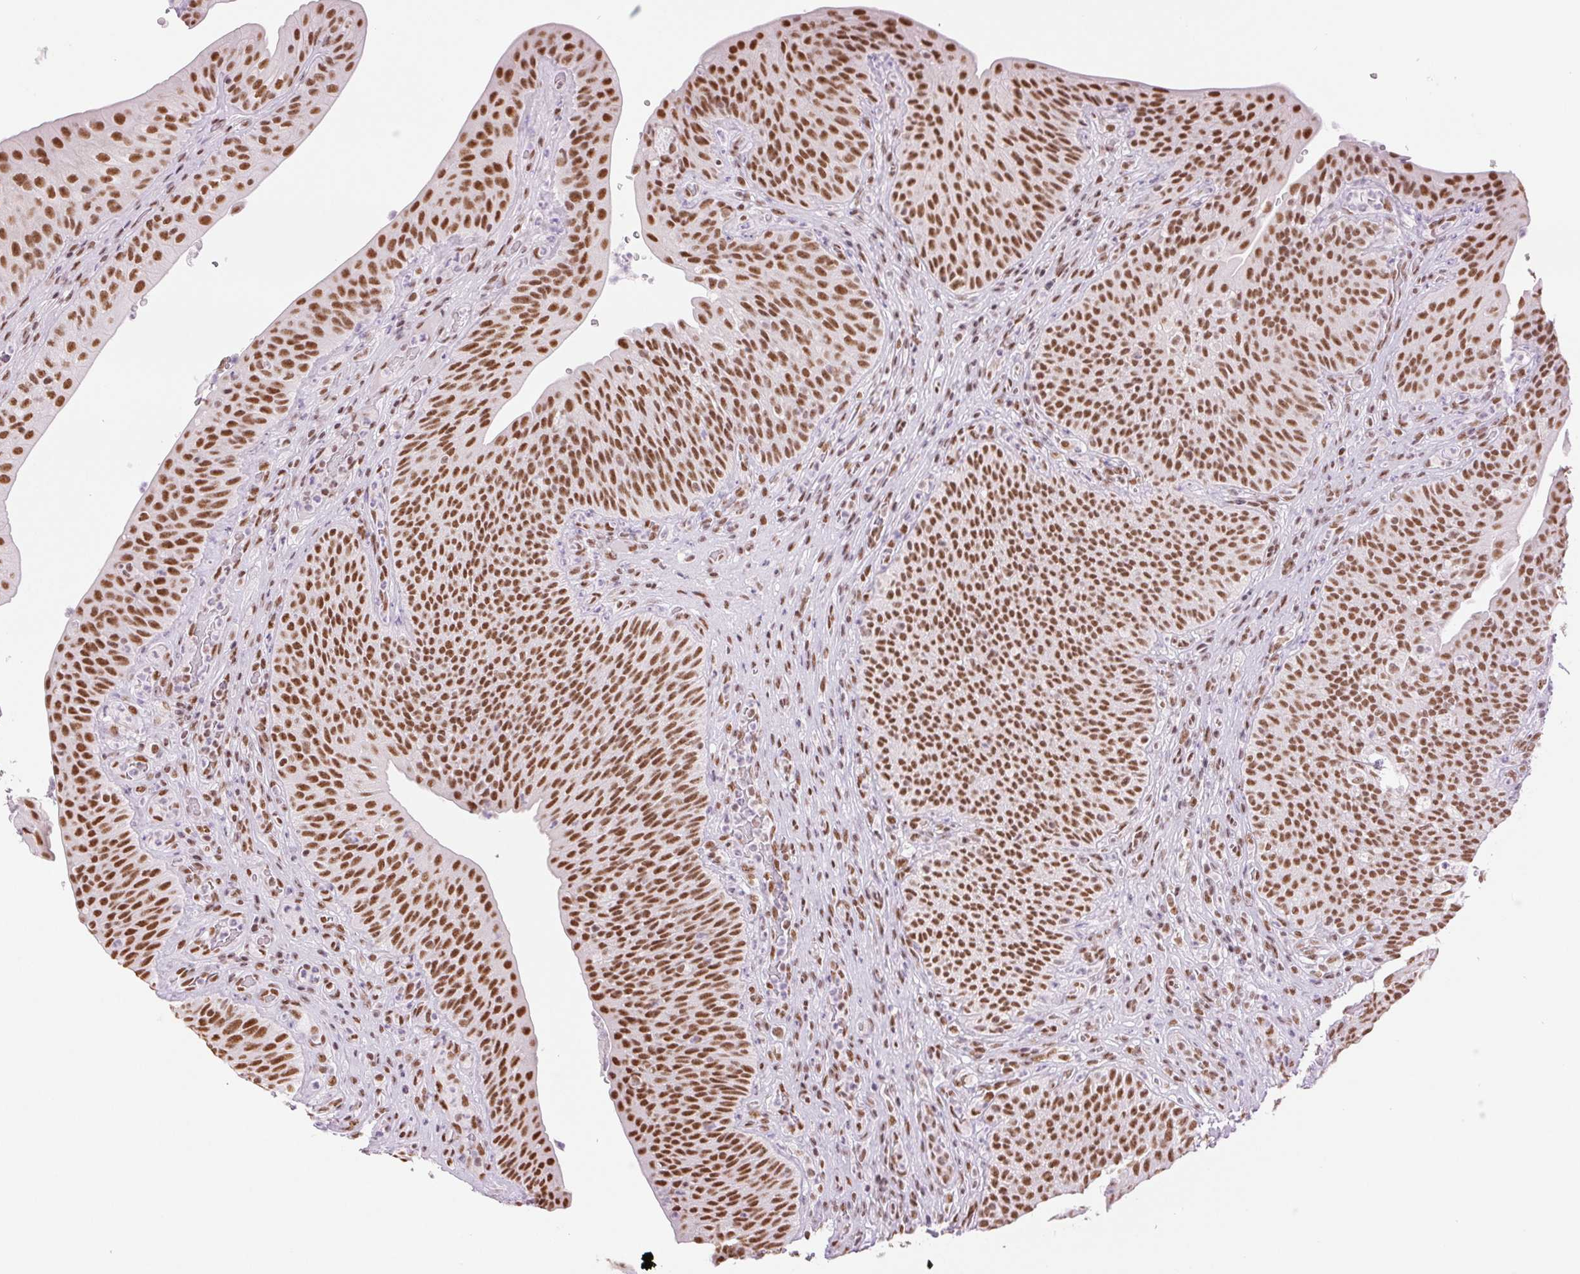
{"staining": {"intensity": "strong", "quantity": ">75%", "location": "nuclear"}, "tissue": "urinary bladder", "cell_type": "Urothelial cells", "image_type": "normal", "snomed": [{"axis": "morphology", "description": "Normal tissue, NOS"}, {"axis": "topography", "description": "Urinary bladder"}, {"axis": "topography", "description": "Peripheral nerve tissue"}], "caption": "DAB (3,3'-diaminobenzidine) immunohistochemical staining of unremarkable human urinary bladder reveals strong nuclear protein staining in approximately >75% of urothelial cells. The protein of interest is shown in brown color, while the nuclei are stained blue.", "gene": "ZFR2", "patient": {"sex": "male", "age": 66}}